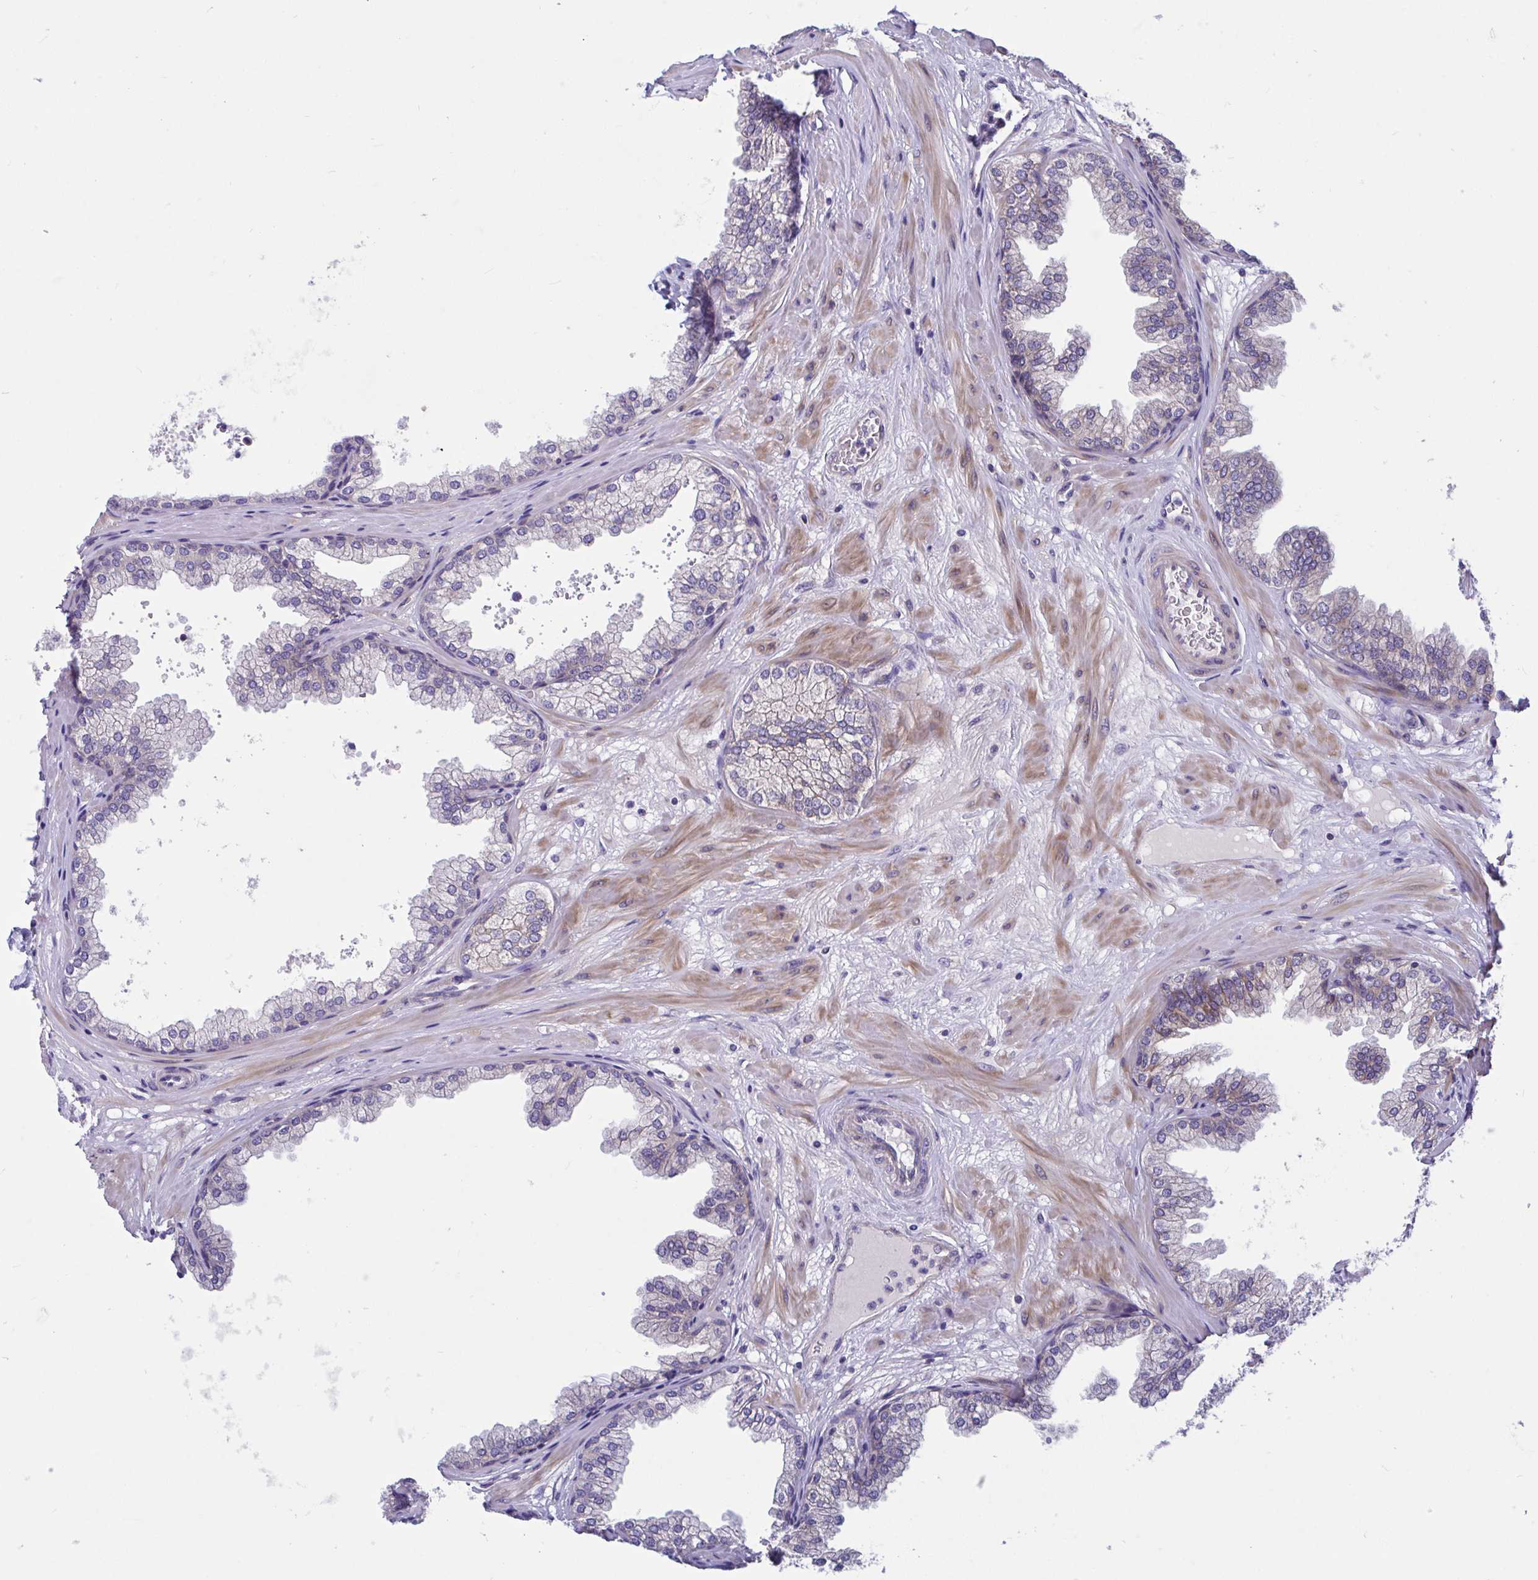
{"staining": {"intensity": "weak", "quantity": "<25%", "location": "cytoplasmic/membranous"}, "tissue": "prostate", "cell_type": "Glandular cells", "image_type": "normal", "snomed": [{"axis": "morphology", "description": "Normal tissue, NOS"}, {"axis": "topography", "description": "Prostate"}], "caption": "Human prostate stained for a protein using IHC shows no positivity in glandular cells.", "gene": "WBP1", "patient": {"sex": "male", "age": 37}}